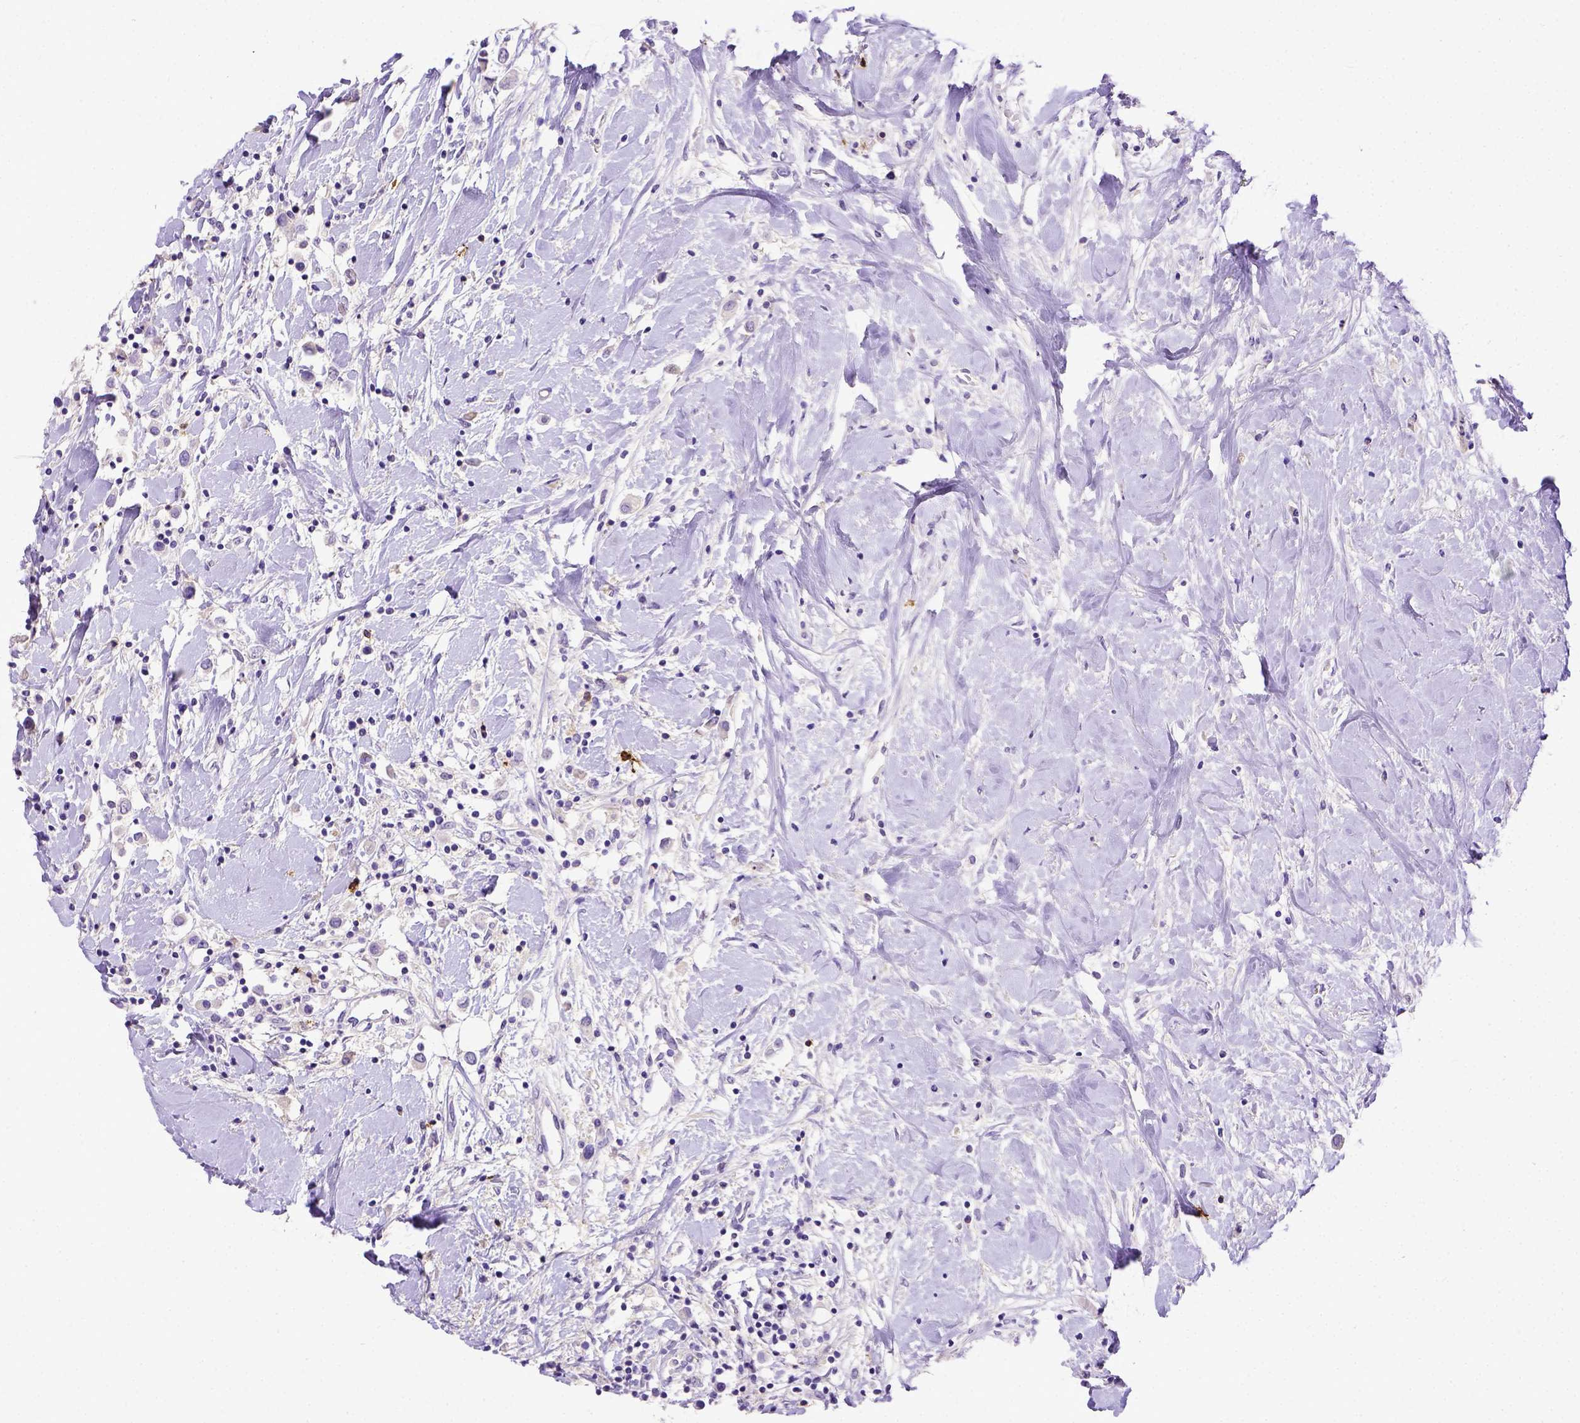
{"staining": {"intensity": "negative", "quantity": "none", "location": "none"}, "tissue": "breast cancer", "cell_type": "Tumor cells", "image_type": "cancer", "snomed": [{"axis": "morphology", "description": "Duct carcinoma"}, {"axis": "topography", "description": "Breast"}], "caption": "The micrograph demonstrates no staining of tumor cells in breast cancer. (Stains: DAB (3,3'-diaminobenzidine) IHC with hematoxylin counter stain, Microscopy: brightfield microscopy at high magnification).", "gene": "B3GAT1", "patient": {"sex": "female", "age": 61}}